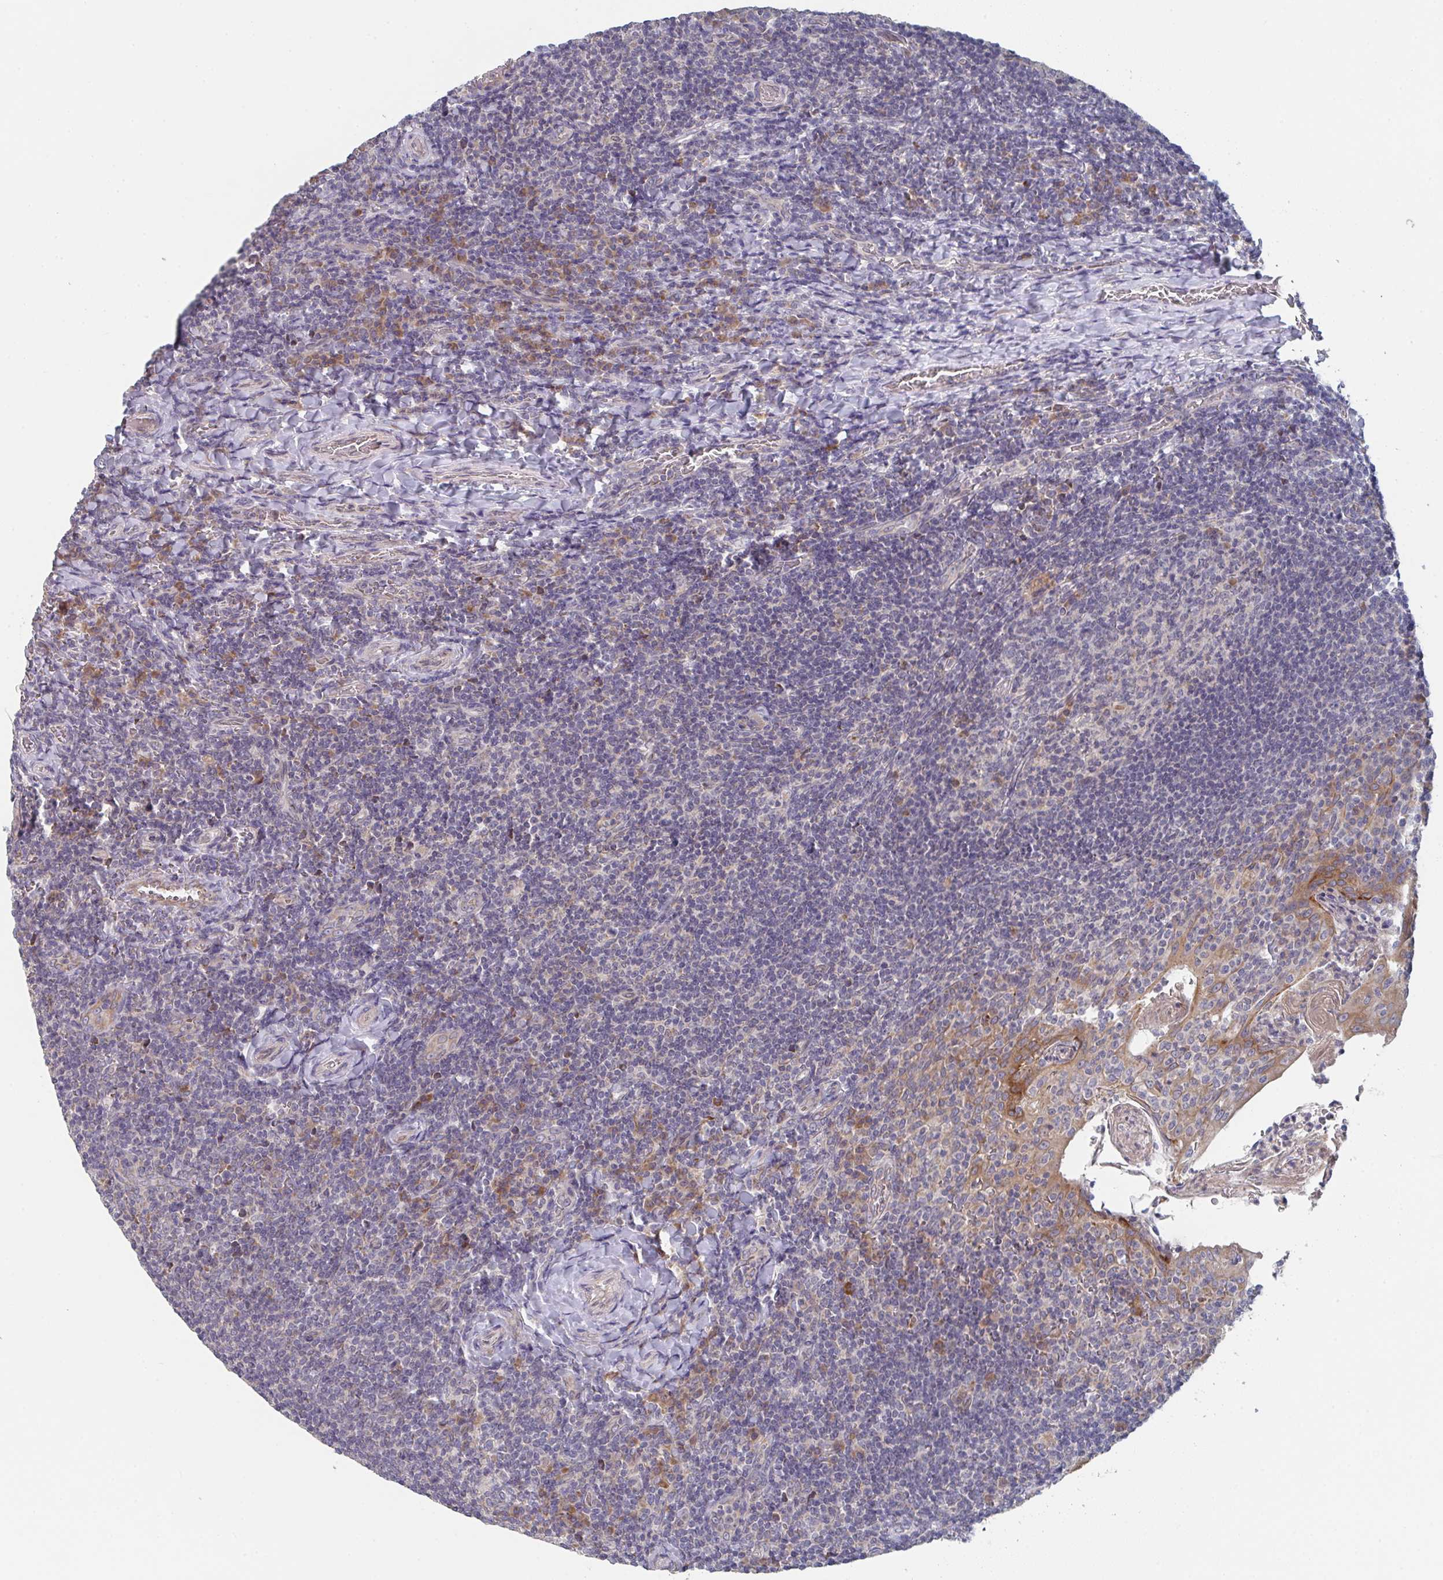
{"staining": {"intensity": "negative", "quantity": "none", "location": "none"}, "tissue": "tonsil", "cell_type": "Germinal center cells", "image_type": "normal", "snomed": [{"axis": "morphology", "description": "Normal tissue, NOS"}, {"axis": "topography", "description": "Tonsil"}], "caption": "DAB immunohistochemical staining of benign tonsil shows no significant expression in germinal center cells. (Brightfield microscopy of DAB (3,3'-diaminobenzidine) immunohistochemistry at high magnification).", "gene": "ELOVL1", "patient": {"sex": "female", "age": 10}}